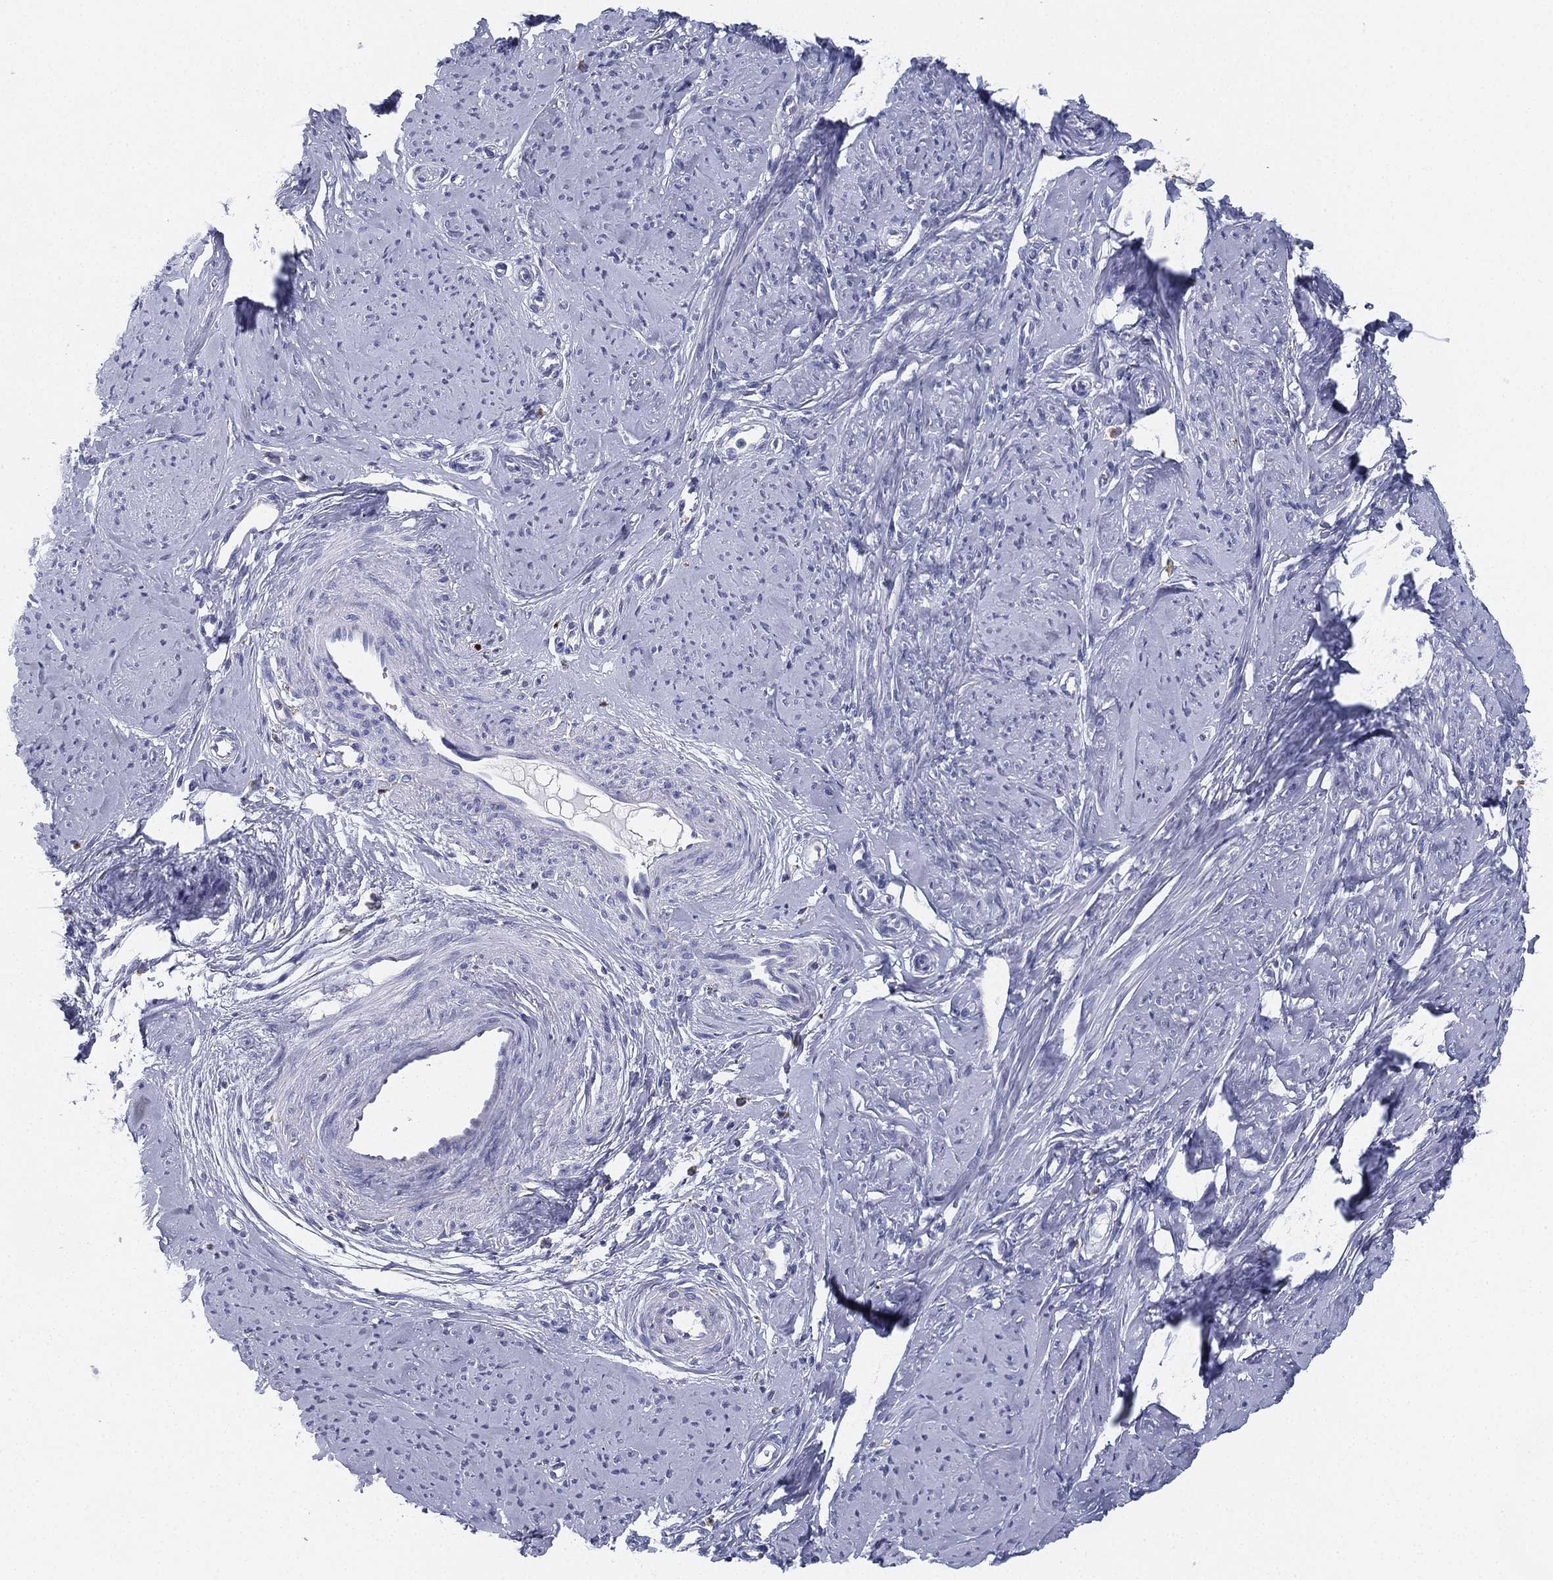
{"staining": {"intensity": "negative", "quantity": "none", "location": "none"}, "tissue": "smooth muscle", "cell_type": "Smooth muscle cells", "image_type": "normal", "snomed": [{"axis": "morphology", "description": "Normal tissue, NOS"}, {"axis": "topography", "description": "Smooth muscle"}], "caption": "The immunohistochemistry photomicrograph has no significant expression in smooth muscle cells of smooth muscle.", "gene": "NPC2", "patient": {"sex": "female", "age": 48}}